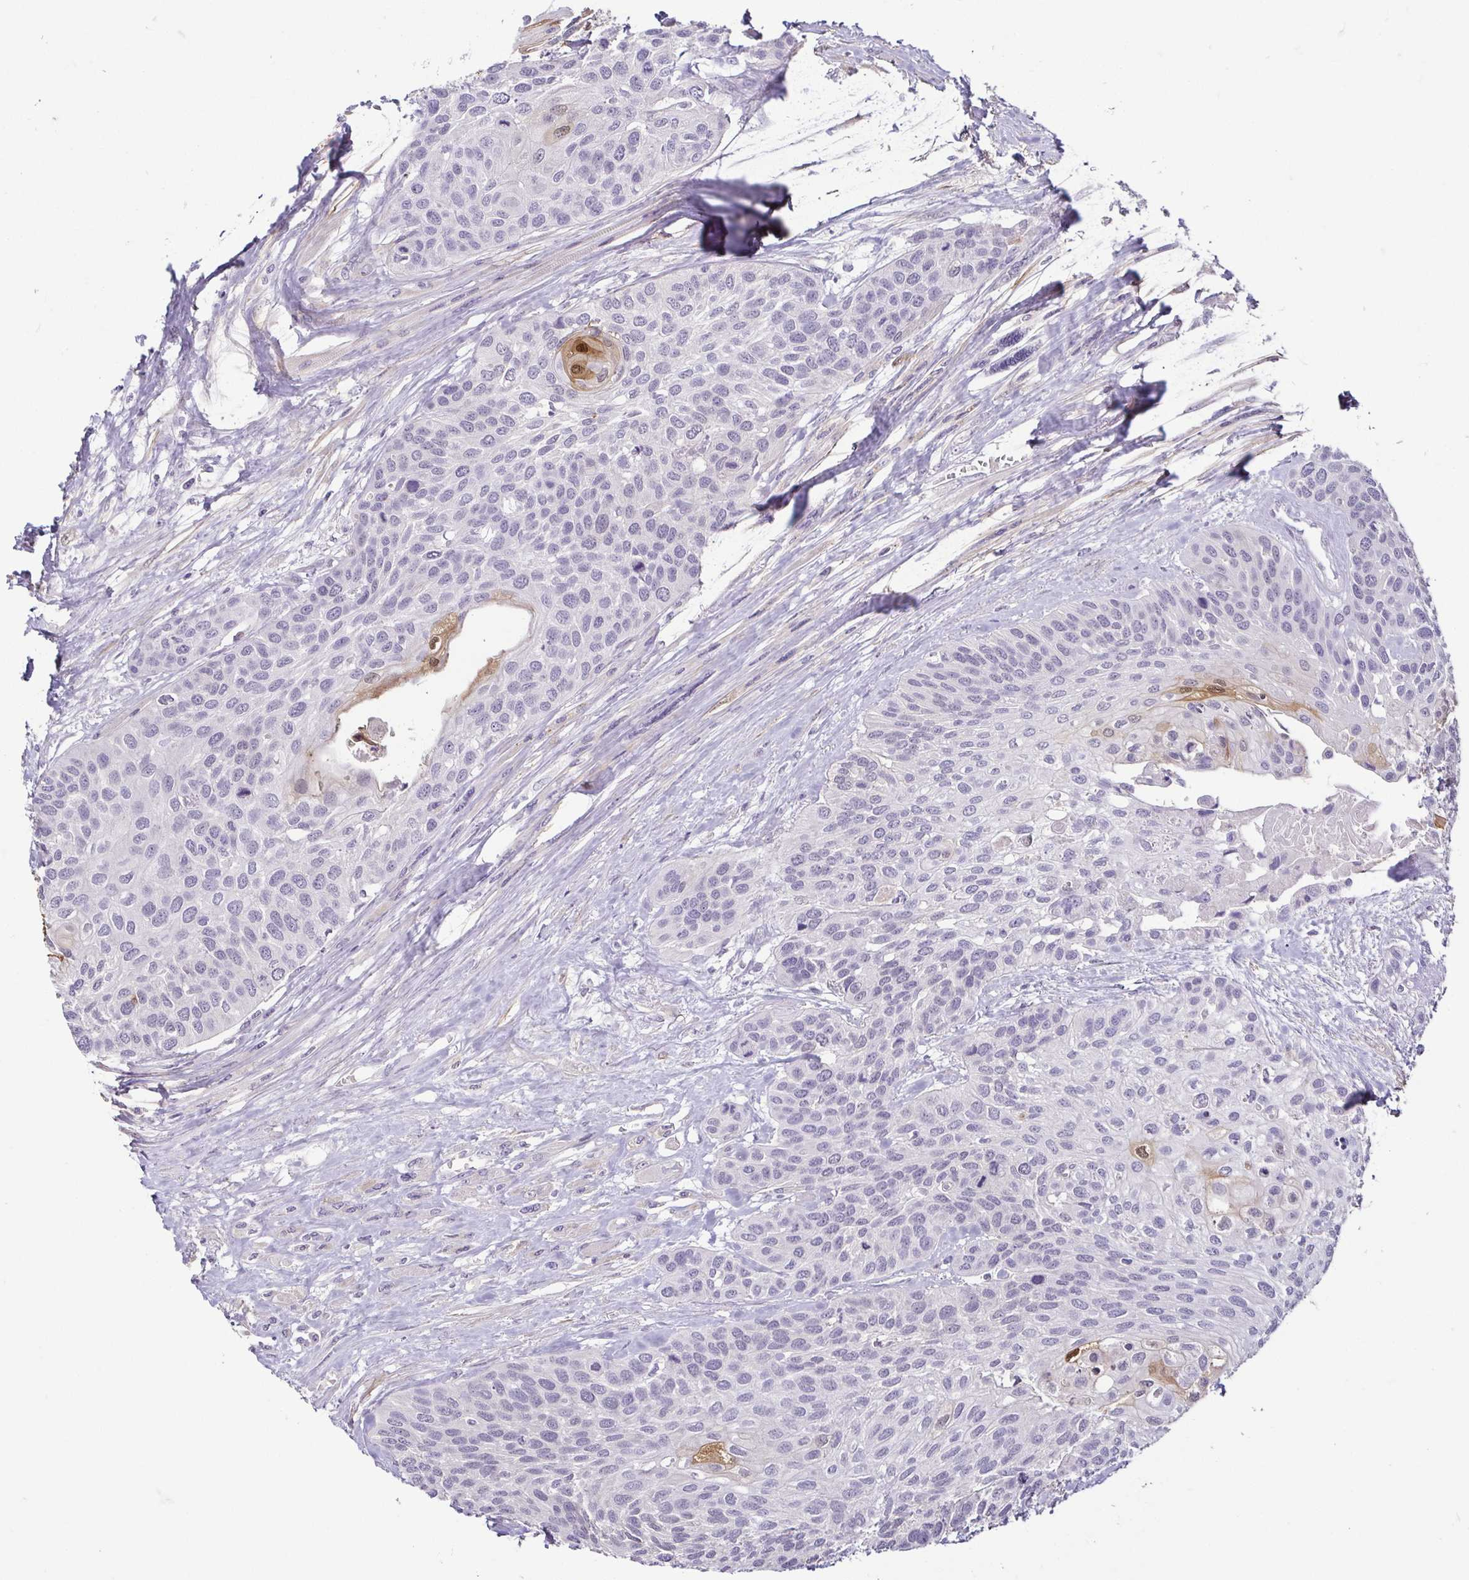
{"staining": {"intensity": "moderate", "quantity": "<25%", "location": "cytoplasmic/membranous,nuclear"}, "tissue": "head and neck cancer", "cell_type": "Tumor cells", "image_type": "cancer", "snomed": [{"axis": "morphology", "description": "Squamous cell carcinoma, NOS"}, {"axis": "topography", "description": "Head-Neck"}], "caption": "Immunohistochemical staining of head and neck squamous cell carcinoma demonstrates moderate cytoplasmic/membranous and nuclear protein expression in approximately <25% of tumor cells.", "gene": "HOPX", "patient": {"sex": "female", "age": 50}}